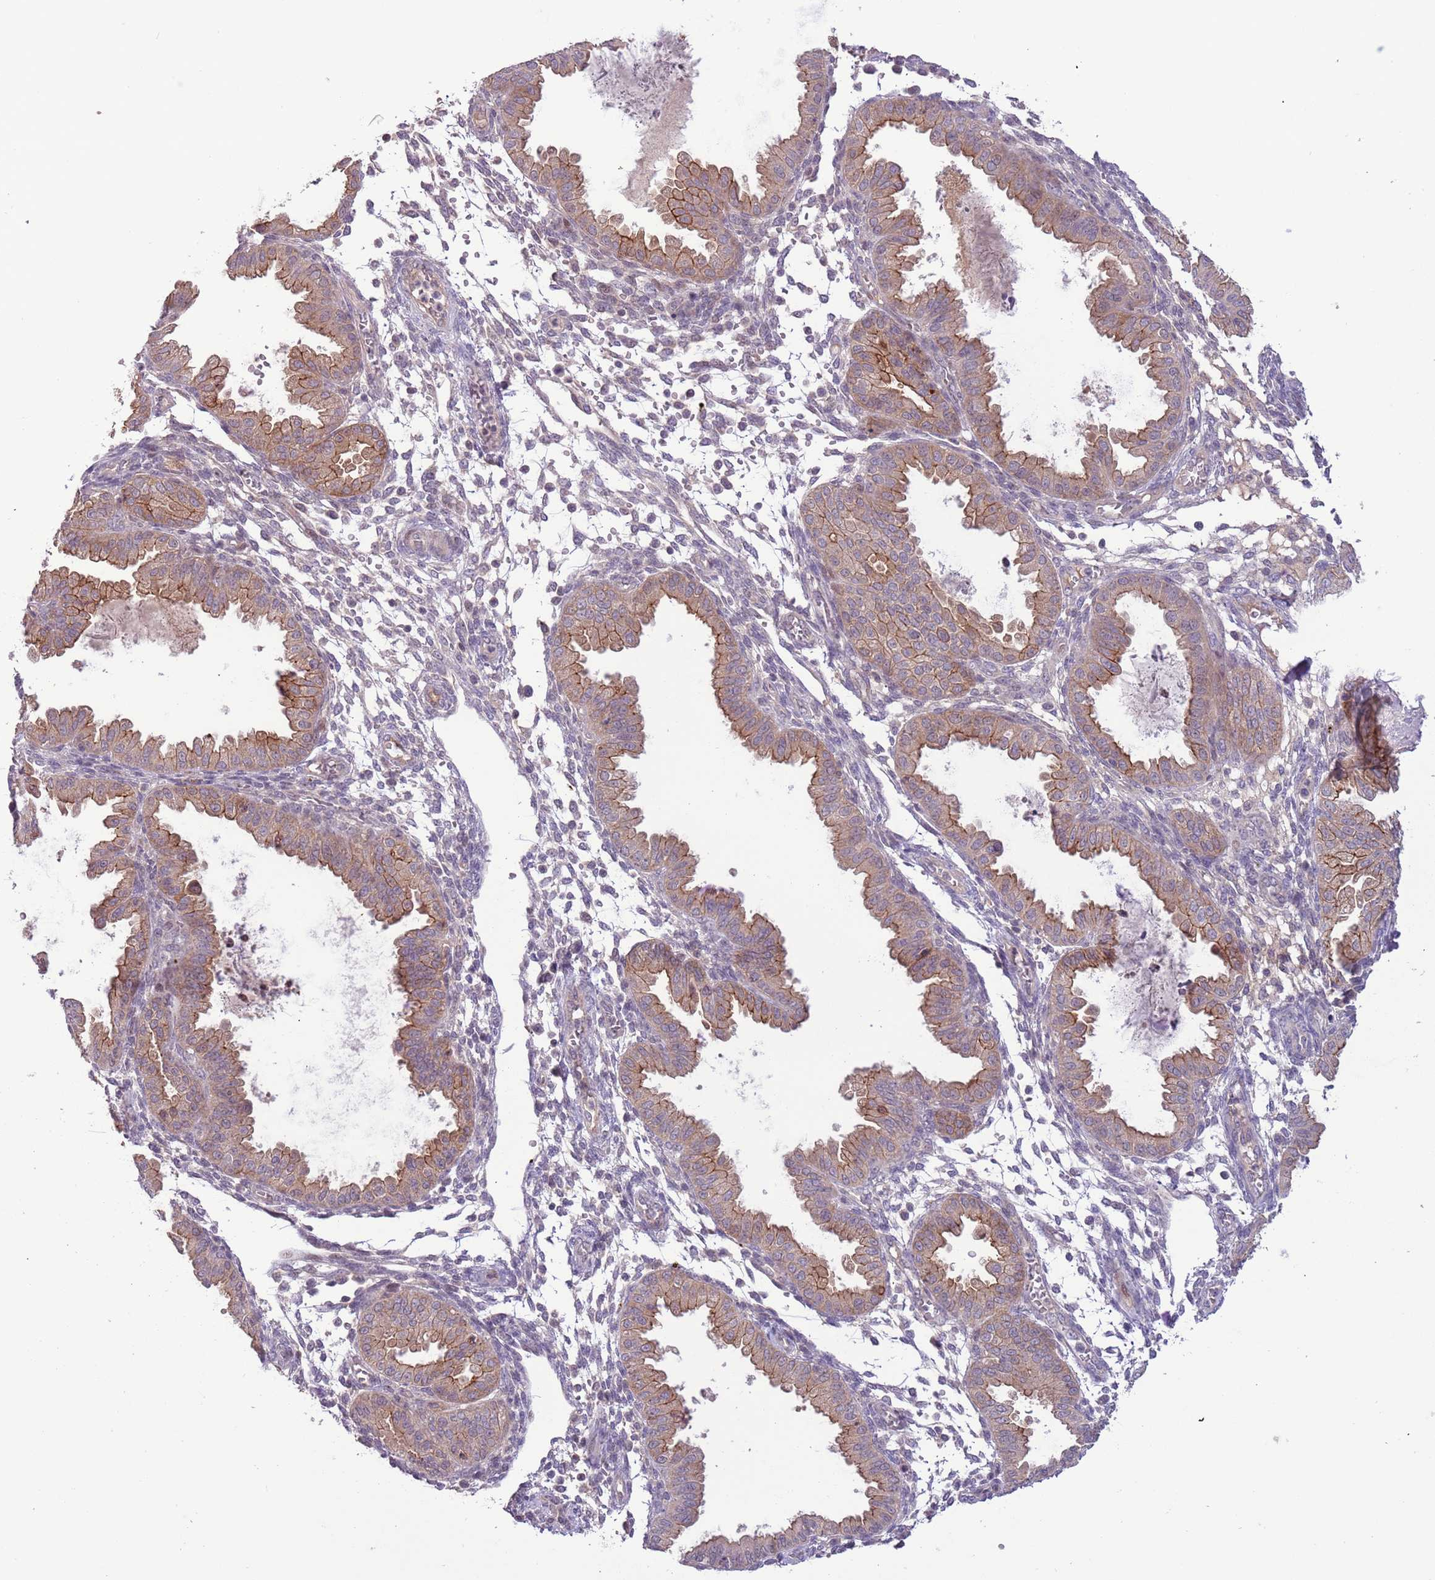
{"staining": {"intensity": "negative", "quantity": "none", "location": "none"}, "tissue": "endometrium", "cell_type": "Cells in endometrial stroma", "image_type": "normal", "snomed": [{"axis": "morphology", "description": "Normal tissue, NOS"}, {"axis": "topography", "description": "Endometrium"}], "caption": "A photomicrograph of endometrium stained for a protein displays no brown staining in cells in endometrial stroma. (Stains: DAB (3,3'-diaminobenzidine) immunohistochemistry with hematoxylin counter stain, Microscopy: brightfield microscopy at high magnification).", "gene": "SHROOM3", "patient": {"sex": "female", "age": 33}}